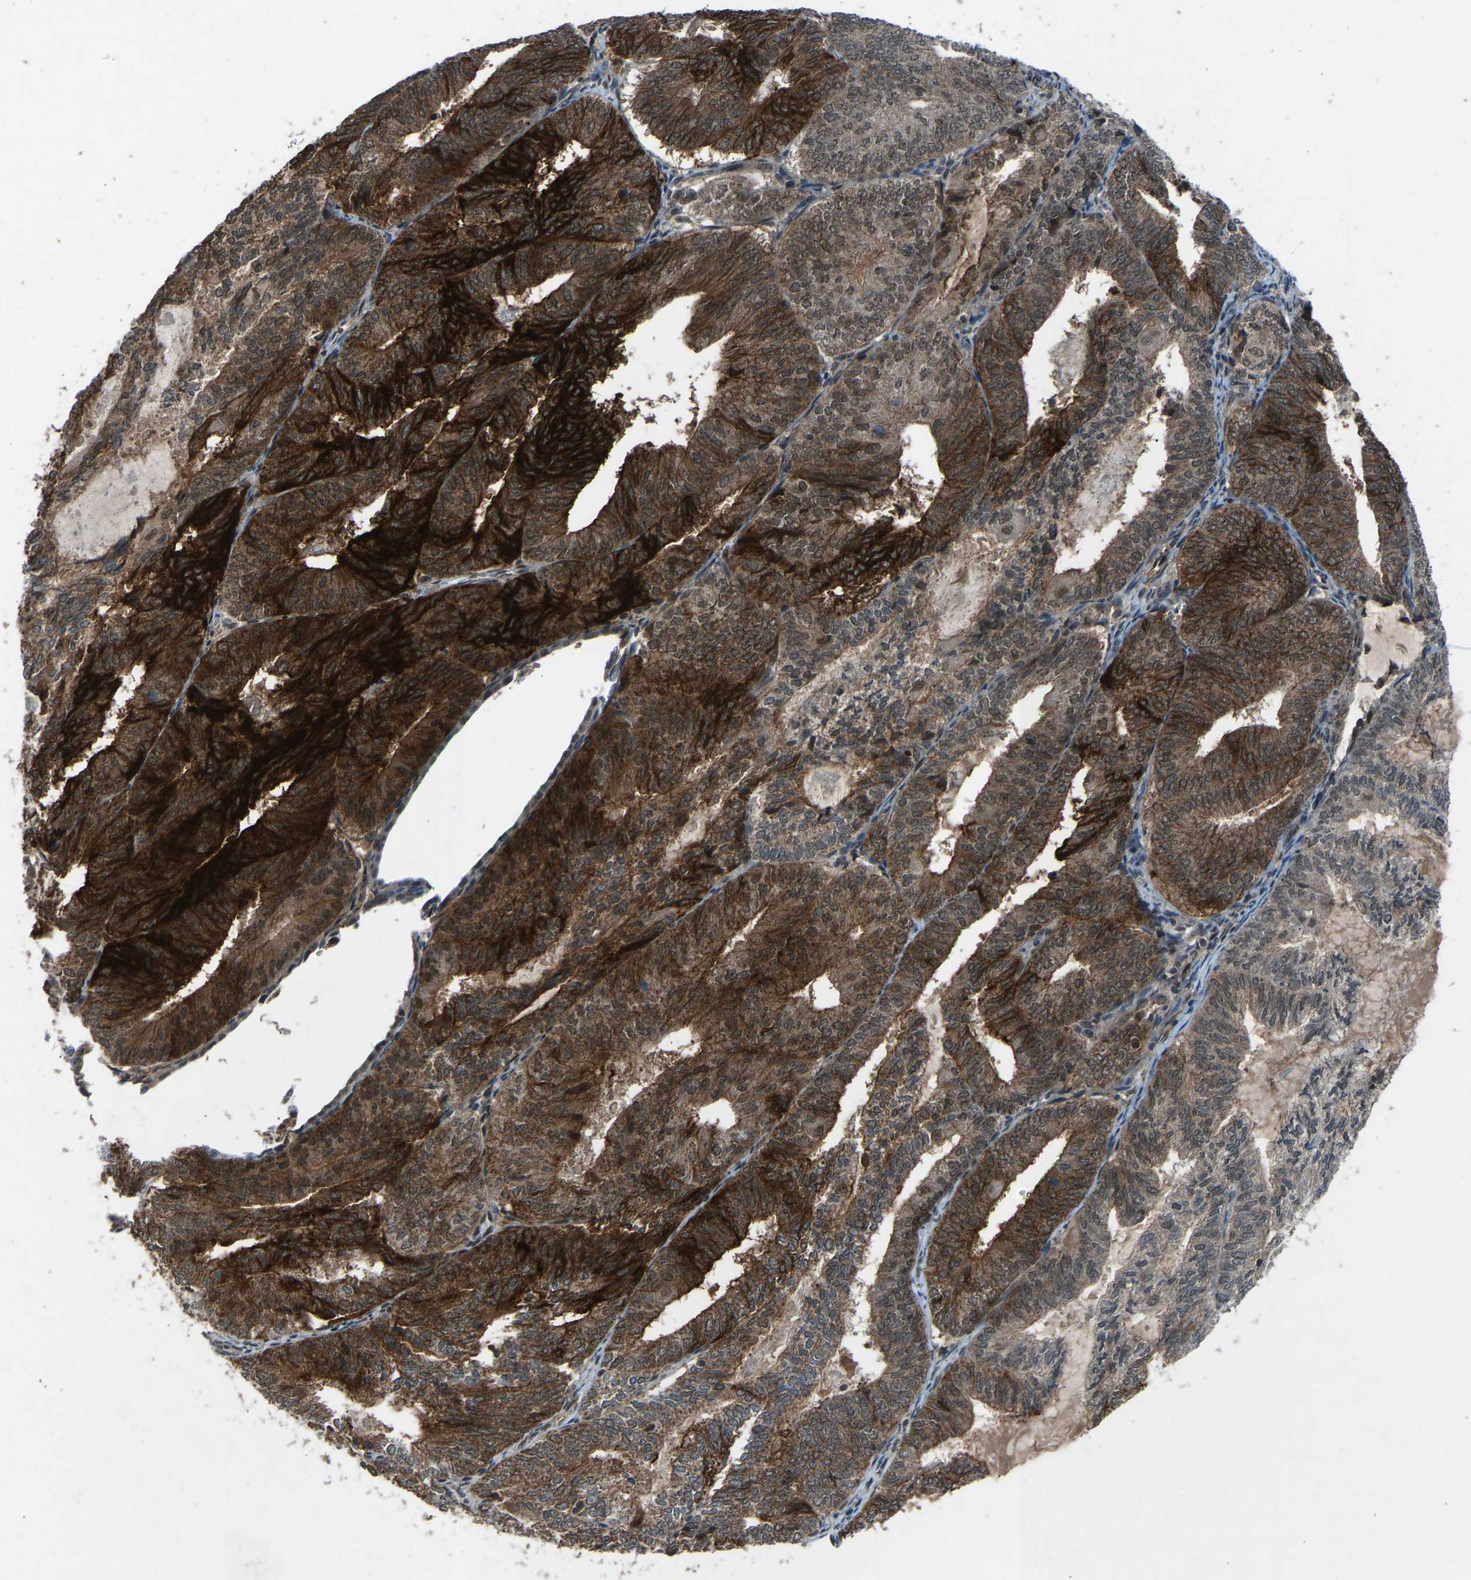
{"staining": {"intensity": "strong", "quantity": ">75%", "location": "cytoplasmic/membranous,nuclear"}, "tissue": "endometrial cancer", "cell_type": "Tumor cells", "image_type": "cancer", "snomed": [{"axis": "morphology", "description": "Adenocarcinoma, NOS"}, {"axis": "topography", "description": "Endometrium"}], "caption": "Endometrial cancer stained for a protein (brown) shows strong cytoplasmic/membranous and nuclear positive expression in approximately >75% of tumor cells.", "gene": "SLC43A1", "patient": {"sex": "female", "age": 81}}